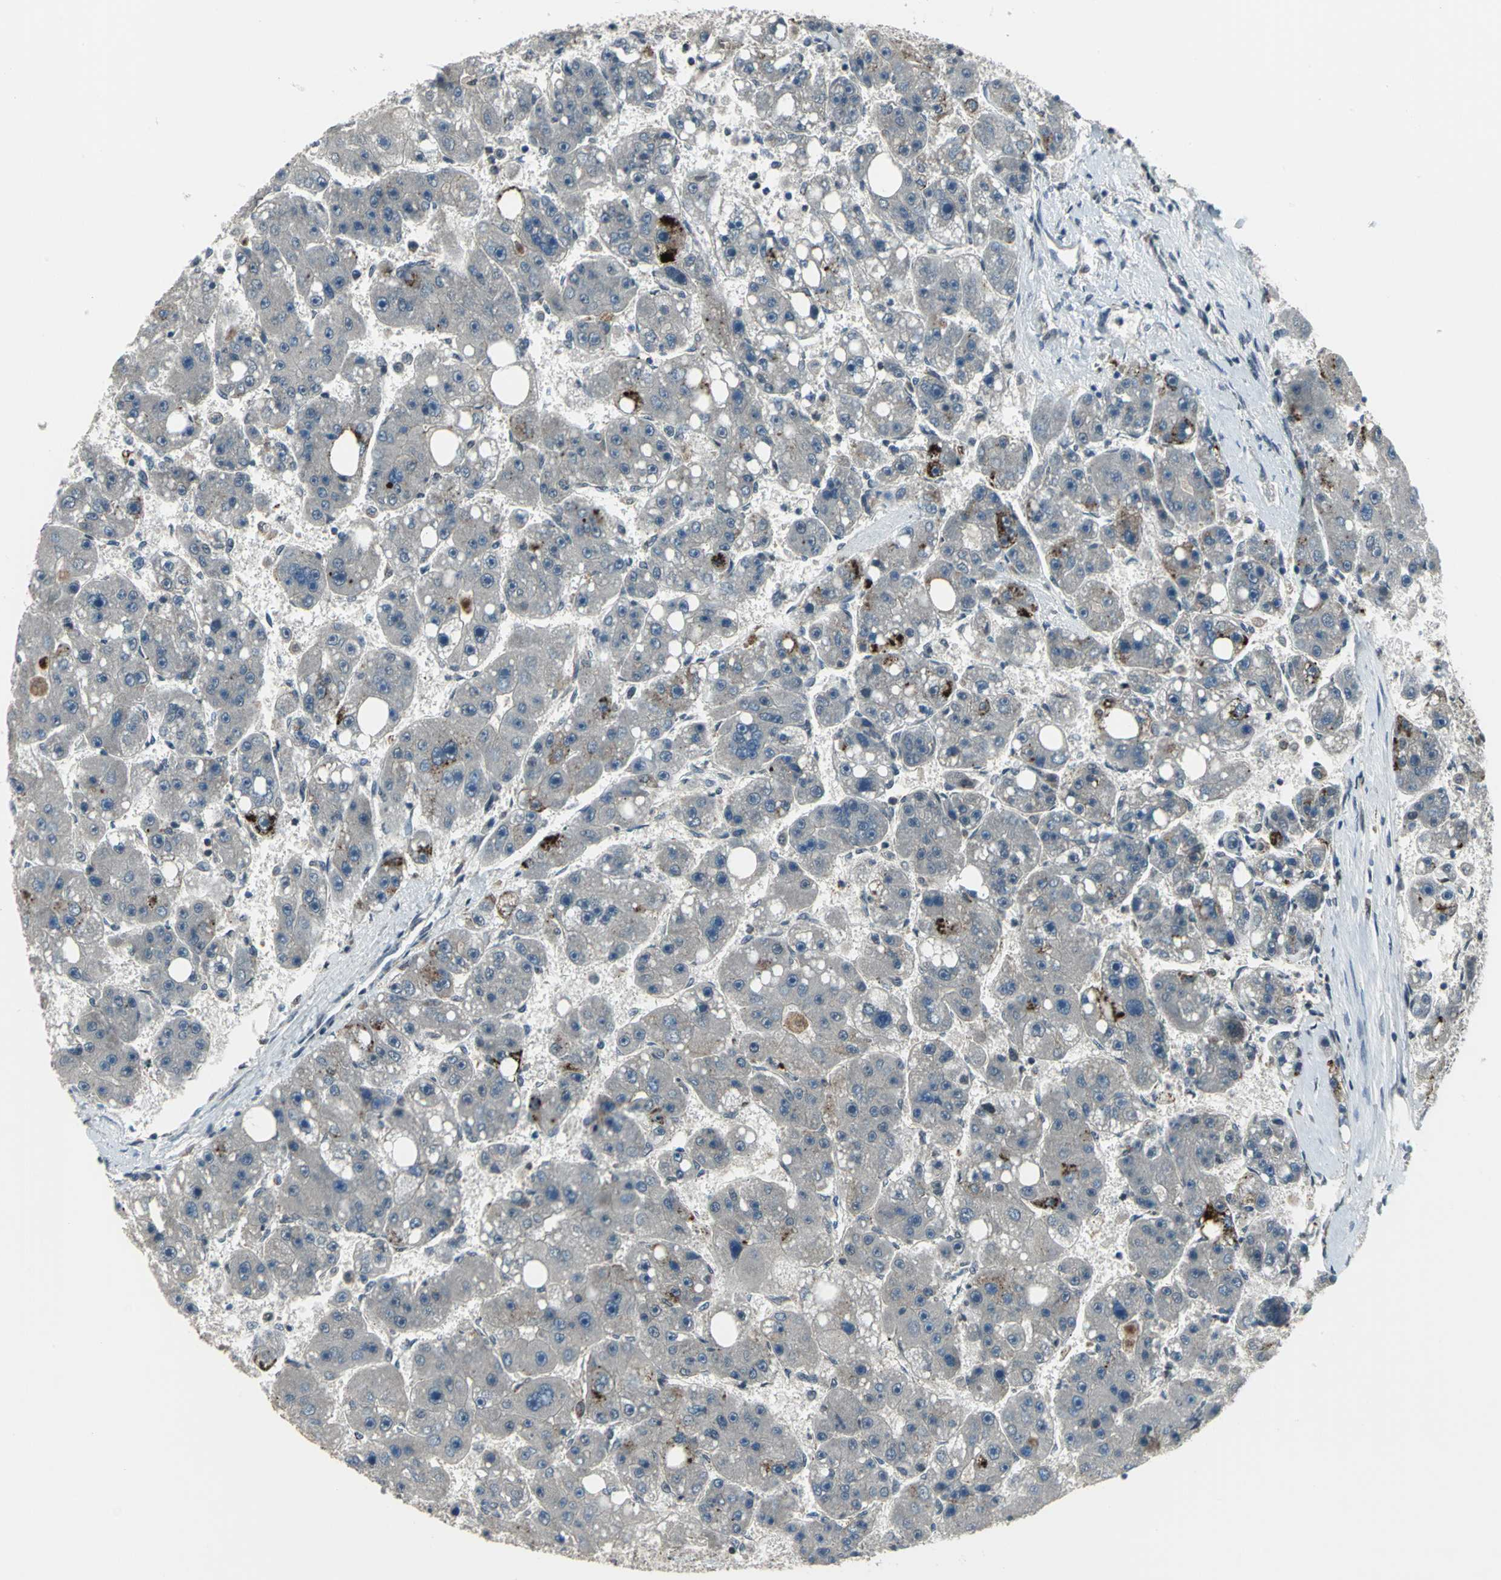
{"staining": {"intensity": "strong", "quantity": "<25%", "location": "cytoplasmic/membranous"}, "tissue": "liver cancer", "cell_type": "Tumor cells", "image_type": "cancer", "snomed": [{"axis": "morphology", "description": "Carcinoma, Hepatocellular, NOS"}, {"axis": "topography", "description": "Liver"}], "caption": "IHC of human liver cancer exhibits medium levels of strong cytoplasmic/membranous expression in about <25% of tumor cells. The staining was performed using DAB to visualize the protein expression in brown, while the nuclei were stained in blue with hematoxylin (Magnification: 20x).", "gene": "ELF2", "patient": {"sex": "female", "age": 61}}